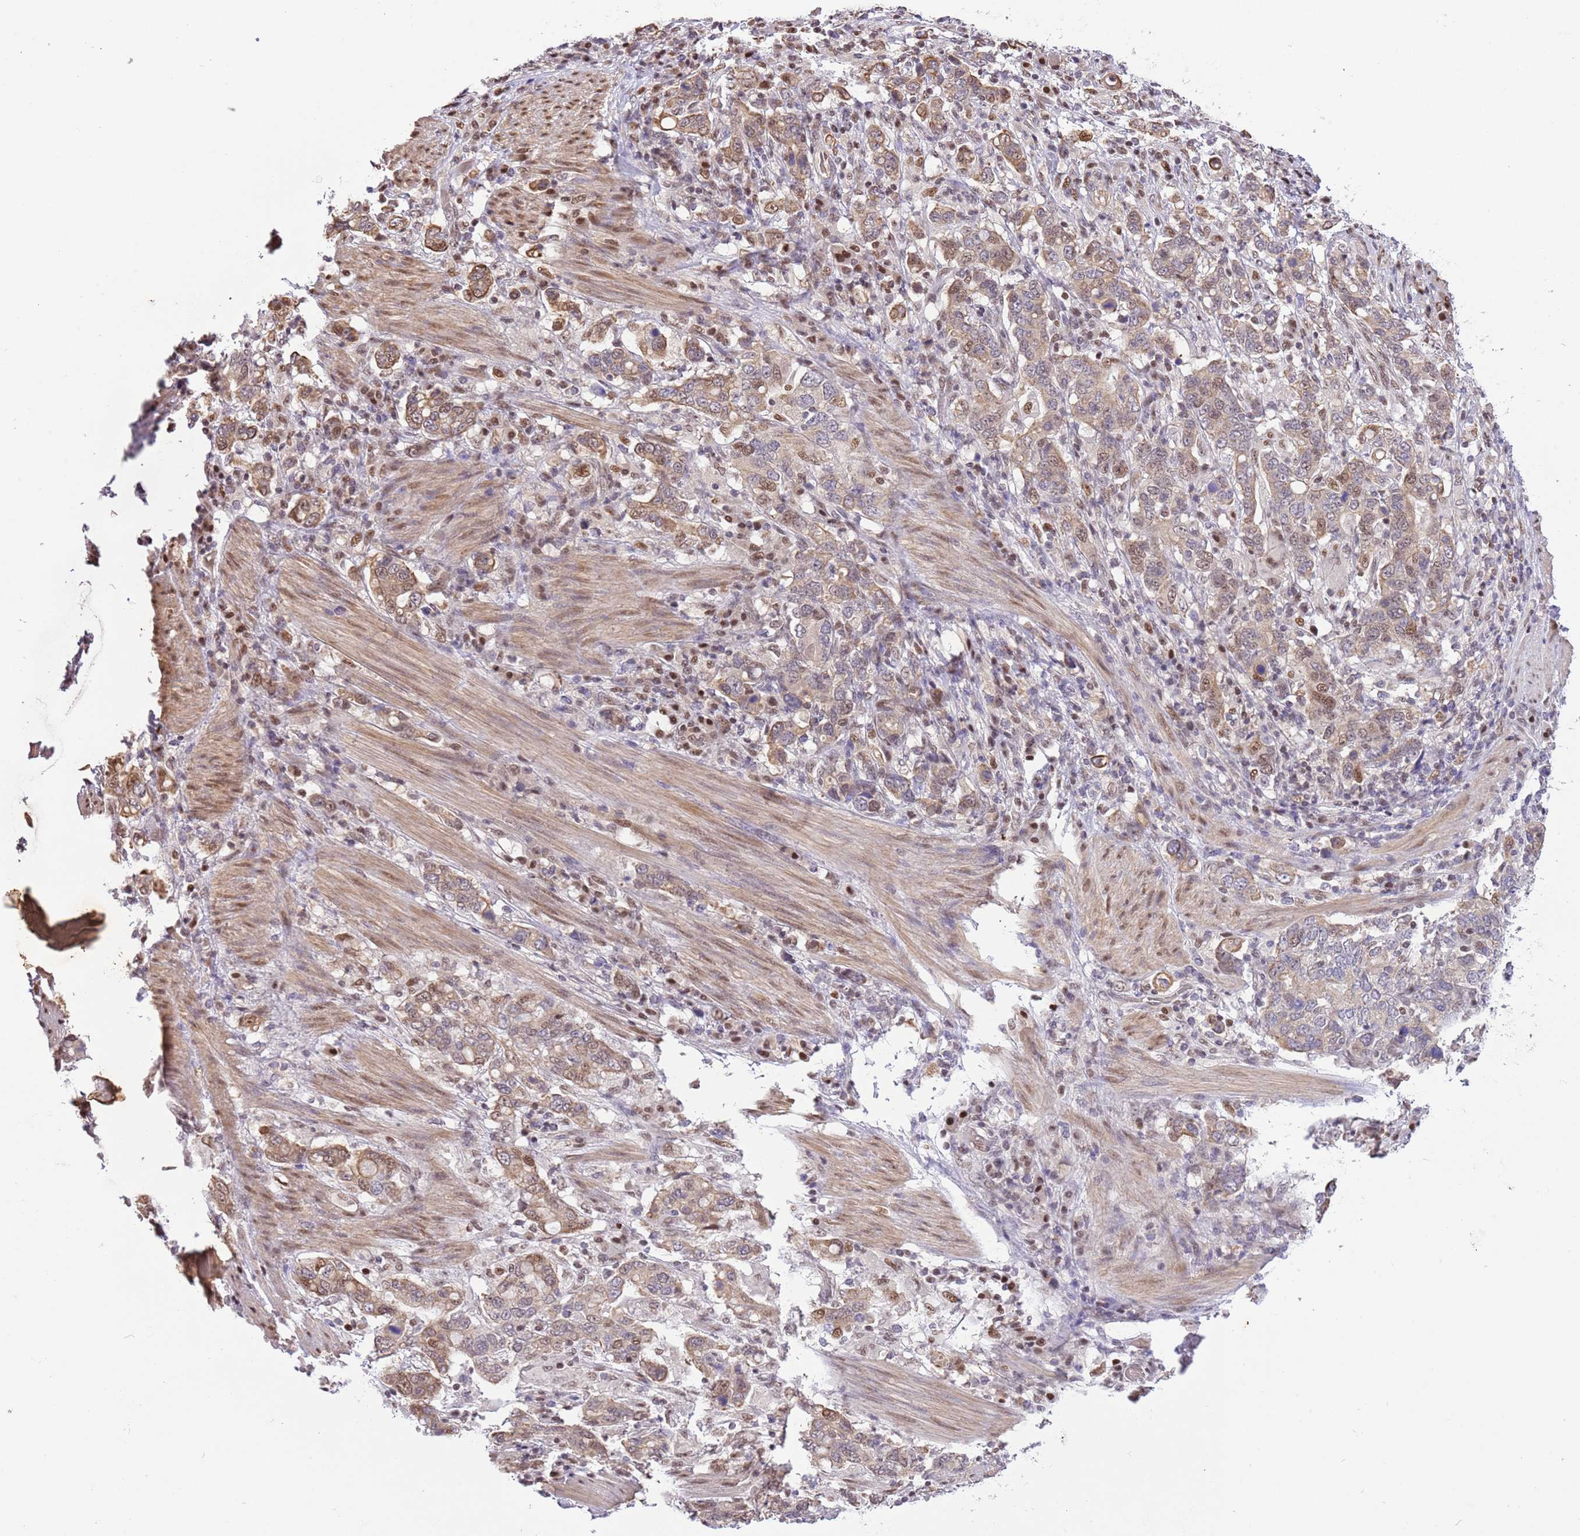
{"staining": {"intensity": "weak", "quantity": ">75%", "location": "cytoplasmic/membranous,nuclear"}, "tissue": "stomach cancer", "cell_type": "Tumor cells", "image_type": "cancer", "snomed": [{"axis": "morphology", "description": "Adenocarcinoma, NOS"}, {"axis": "topography", "description": "Stomach, upper"}, {"axis": "topography", "description": "Stomach"}], "caption": "Tumor cells exhibit weak cytoplasmic/membranous and nuclear staining in about >75% of cells in adenocarcinoma (stomach).", "gene": "RFK", "patient": {"sex": "male", "age": 62}}